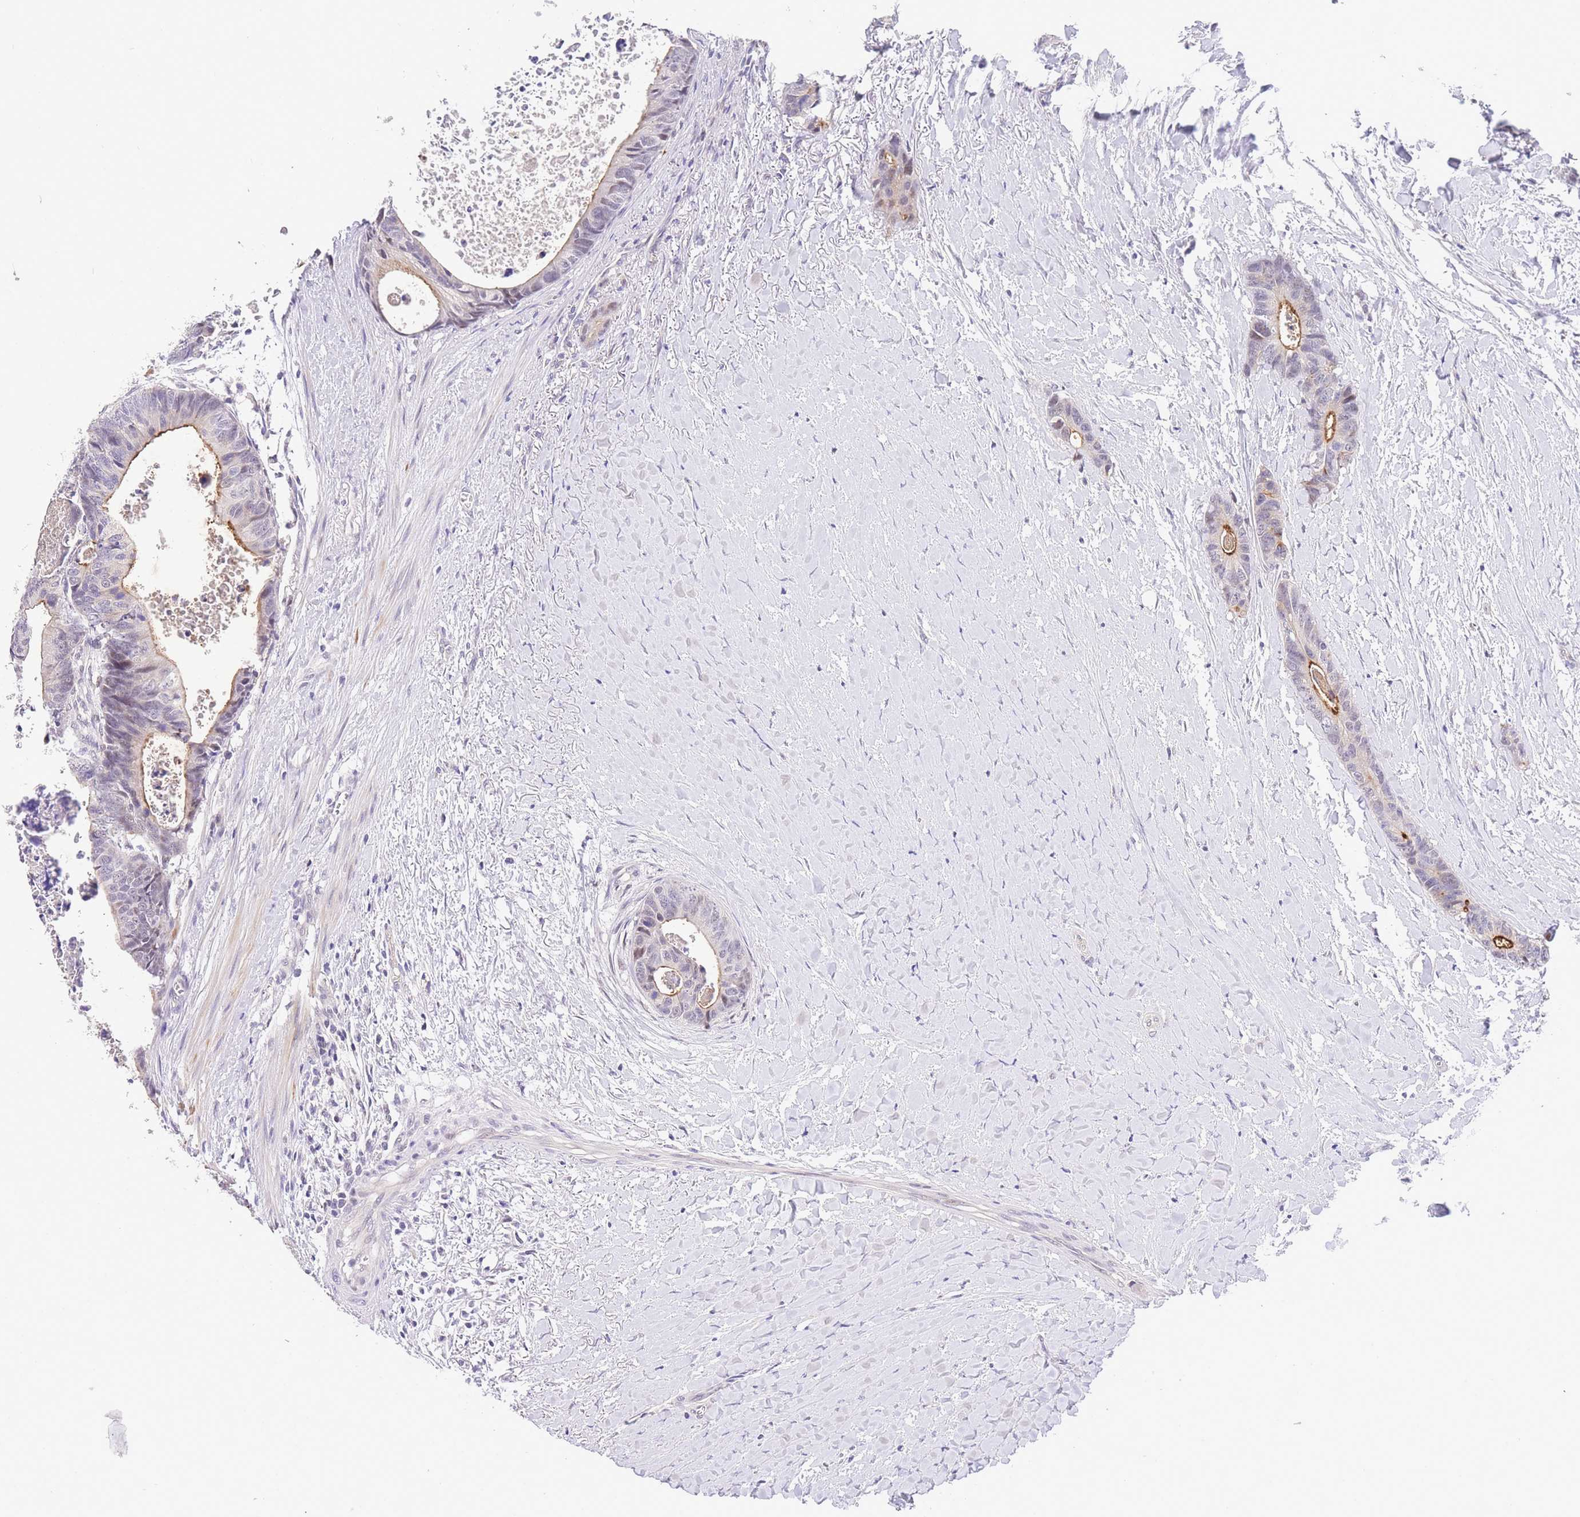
{"staining": {"intensity": "moderate", "quantity": "<25%", "location": "cytoplasmic/membranous"}, "tissue": "colorectal cancer", "cell_type": "Tumor cells", "image_type": "cancer", "snomed": [{"axis": "morphology", "description": "Adenocarcinoma, NOS"}, {"axis": "topography", "description": "Colon"}], "caption": "The image demonstrates a brown stain indicating the presence of a protein in the cytoplasmic/membranous of tumor cells in colorectal cancer (adenocarcinoma).", "gene": "SLC35F2", "patient": {"sex": "female", "age": 57}}